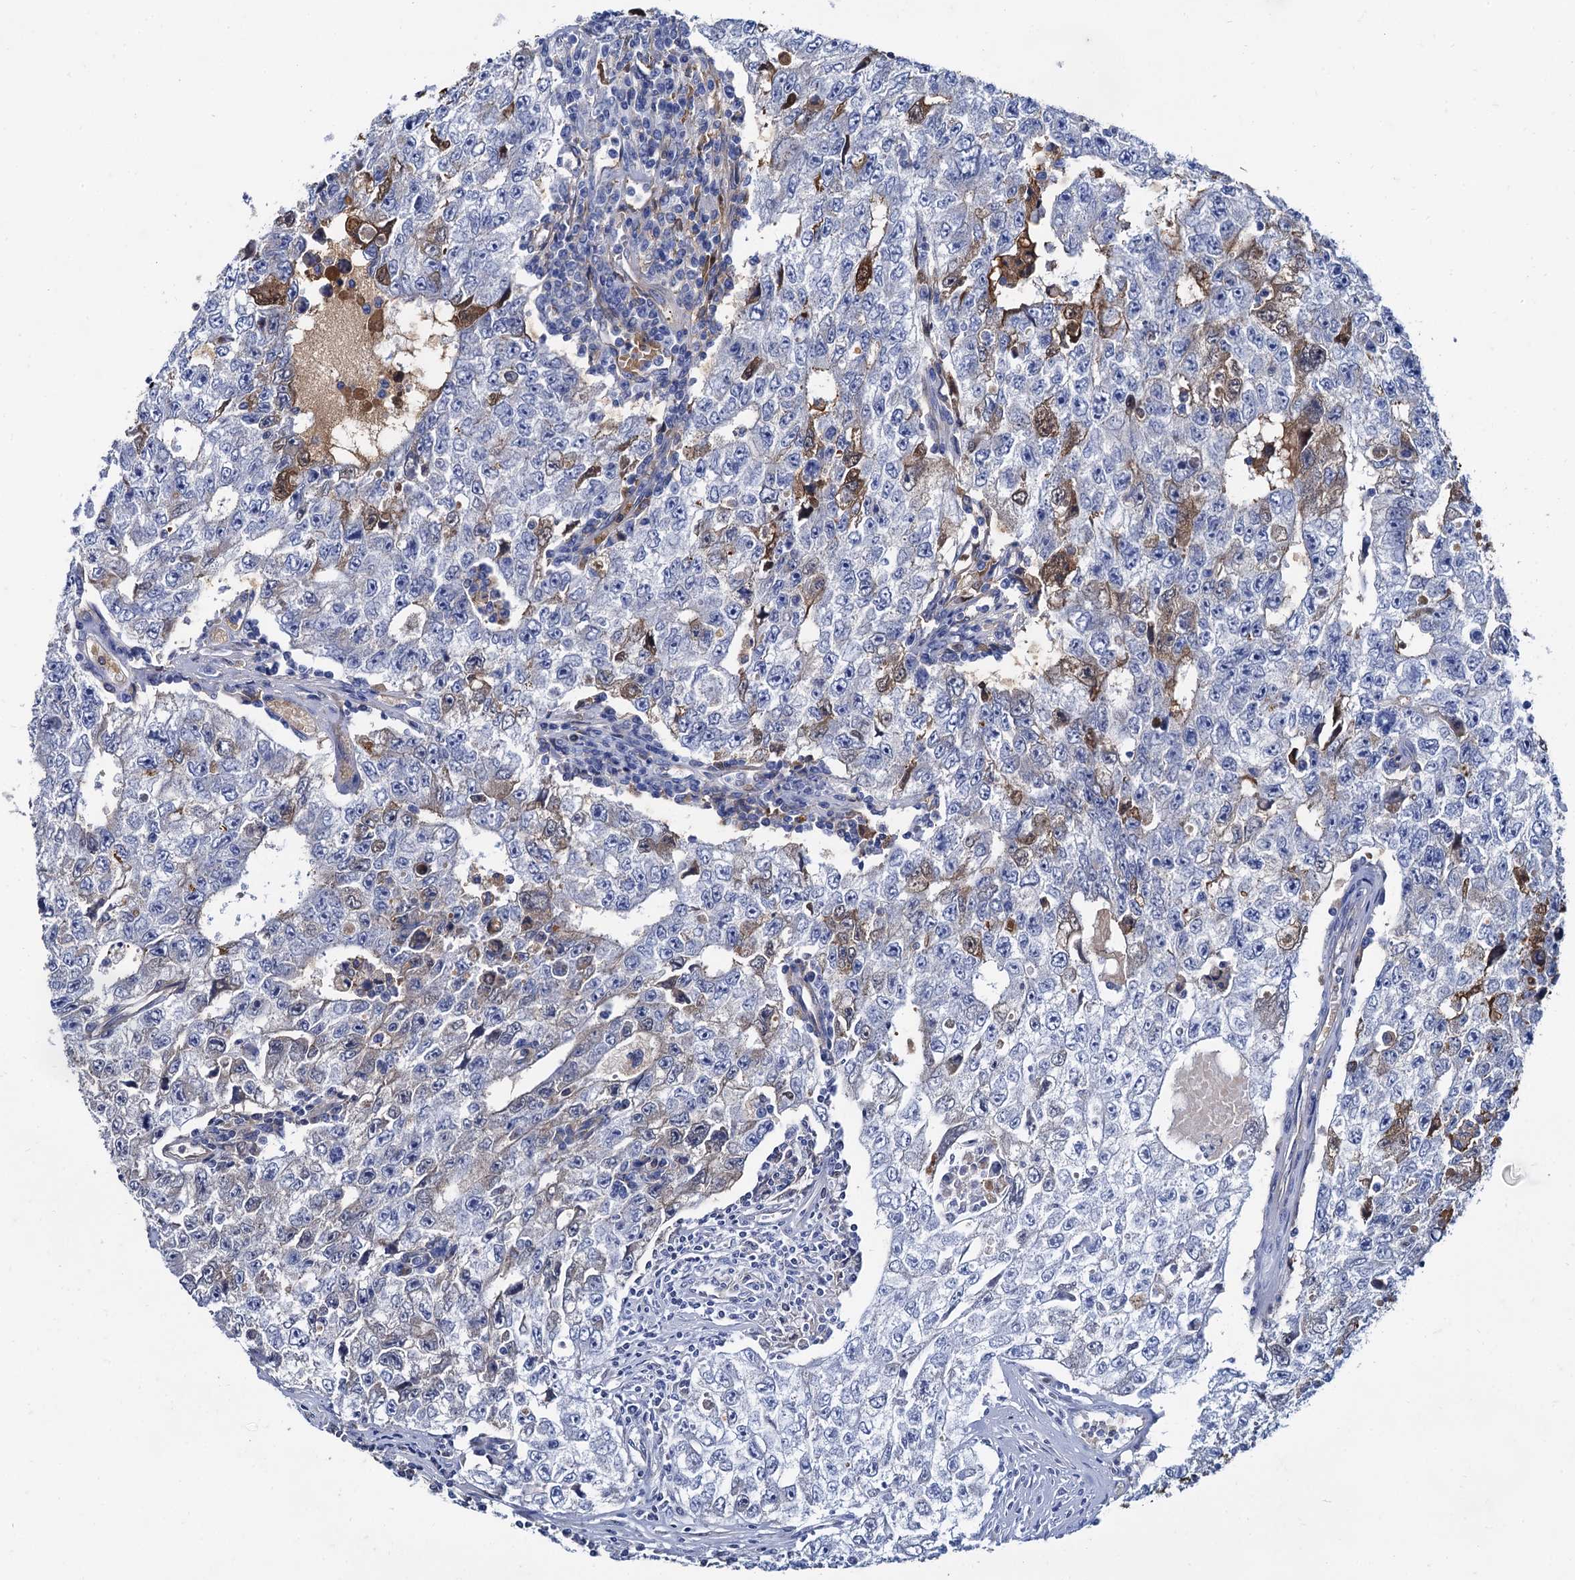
{"staining": {"intensity": "moderate", "quantity": "<25%", "location": "cytoplasmic/membranous"}, "tissue": "testis cancer", "cell_type": "Tumor cells", "image_type": "cancer", "snomed": [{"axis": "morphology", "description": "Carcinoma, Embryonal, NOS"}, {"axis": "topography", "description": "Testis"}], "caption": "Tumor cells demonstrate moderate cytoplasmic/membranous staining in approximately <25% of cells in testis cancer (embryonal carcinoma). The staining was performed using DAB, with brown indicating positive protein expression. Nuclei are stained blue with hematoxylin.", "gene": "TMEM72", "patient": {"sex": "male", "age": 17}}